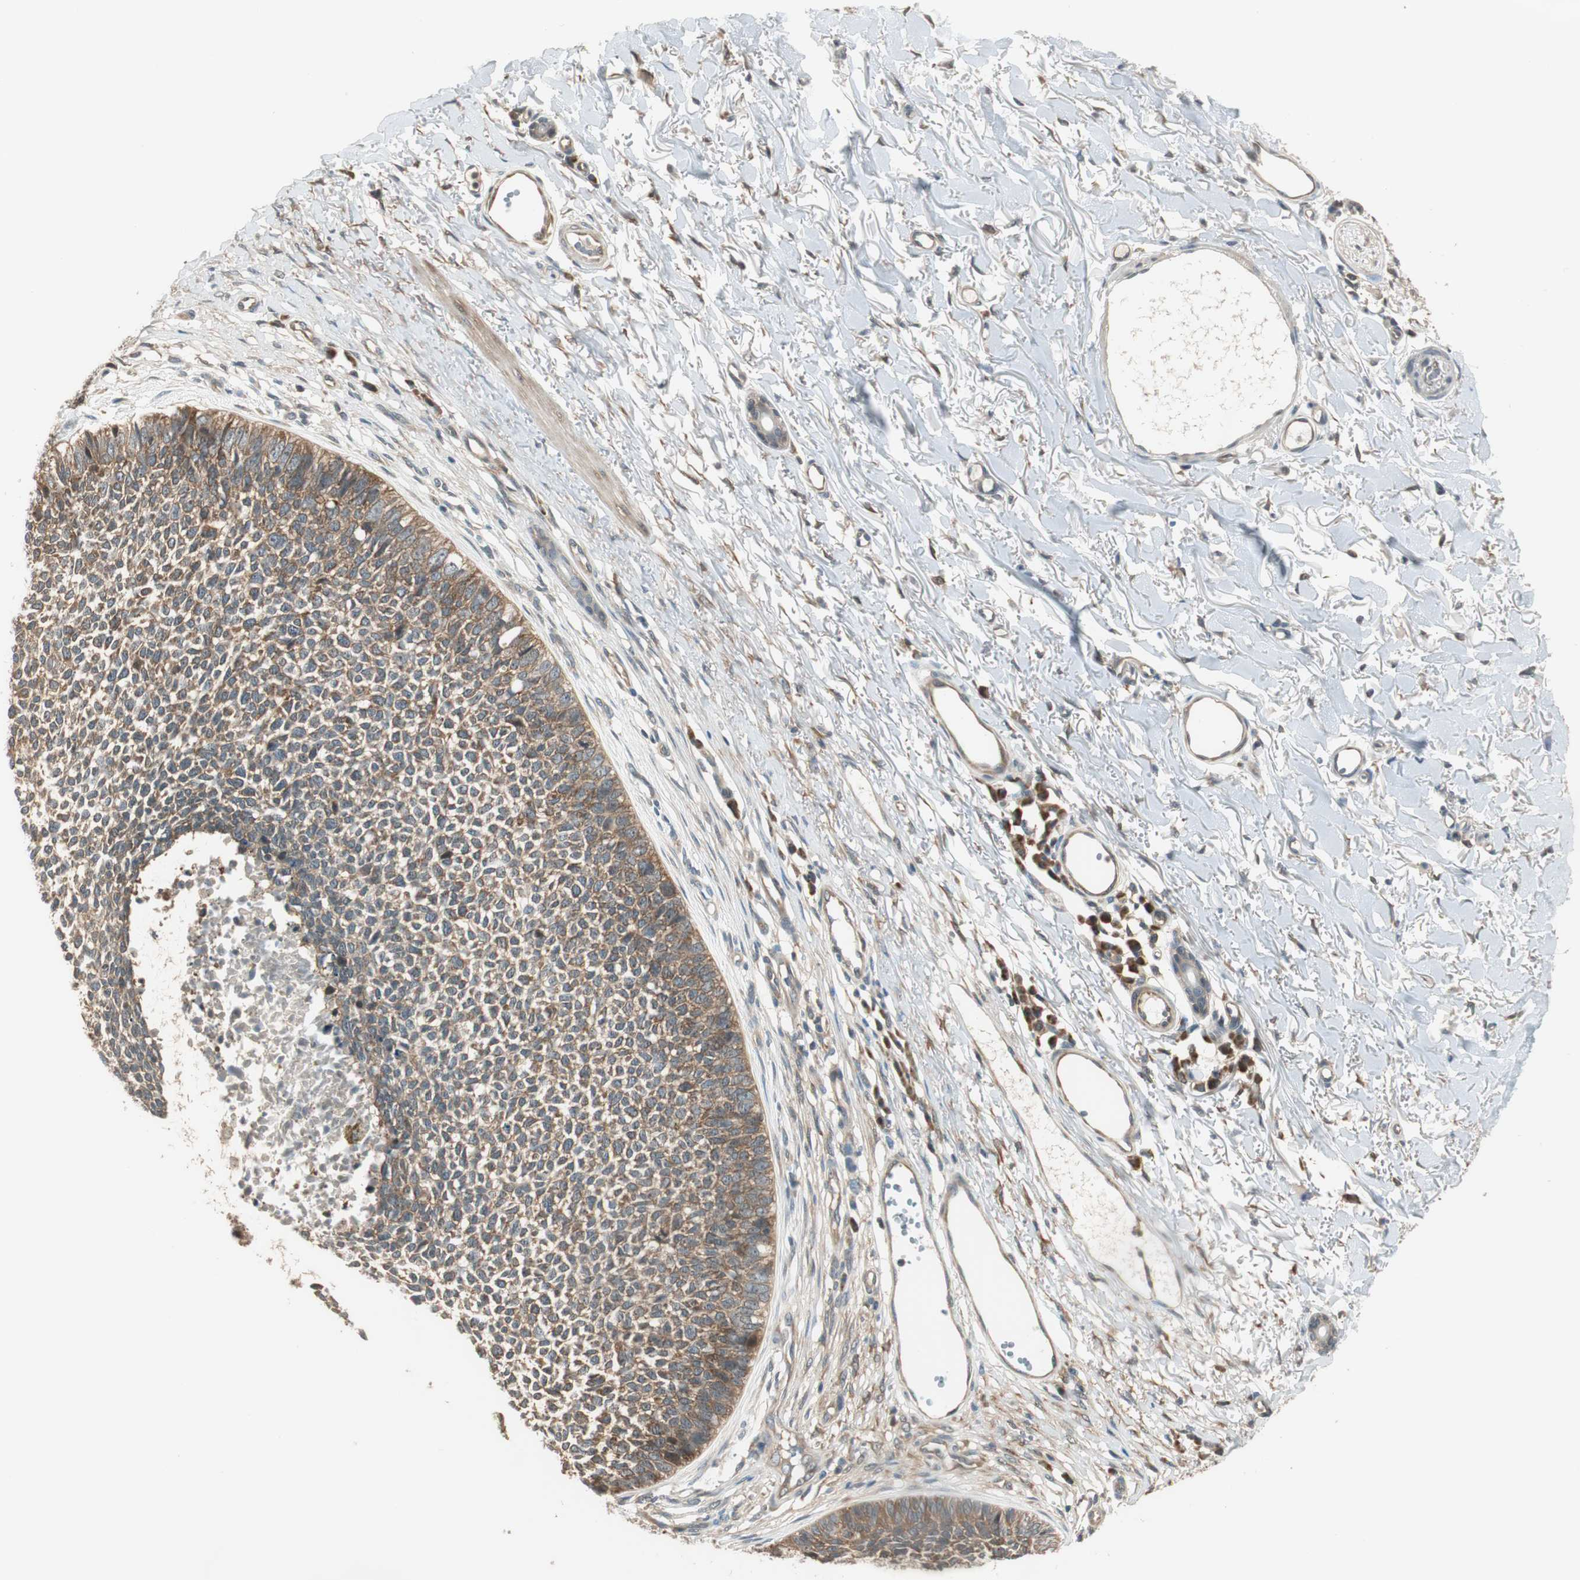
{"staining": {"intensity": "weak", "quantity": "<25%", "location": "cytoplasmic/membranous"}, "tissue": "skin cancer", "cell_type": "Tumor cells", "image_type": "cancer", "snomed": [{"axis": "morphology", "description": "Basal cell carcinoma"}, {"axis": "topography", "description": "Skin"}], "caption": "Photomicrograph shows no protein positivity in tumor cells of skin basal cell carcinoma tissue.", "gene": "IPO5", "patient": {"sex": "female", "age": 84}}